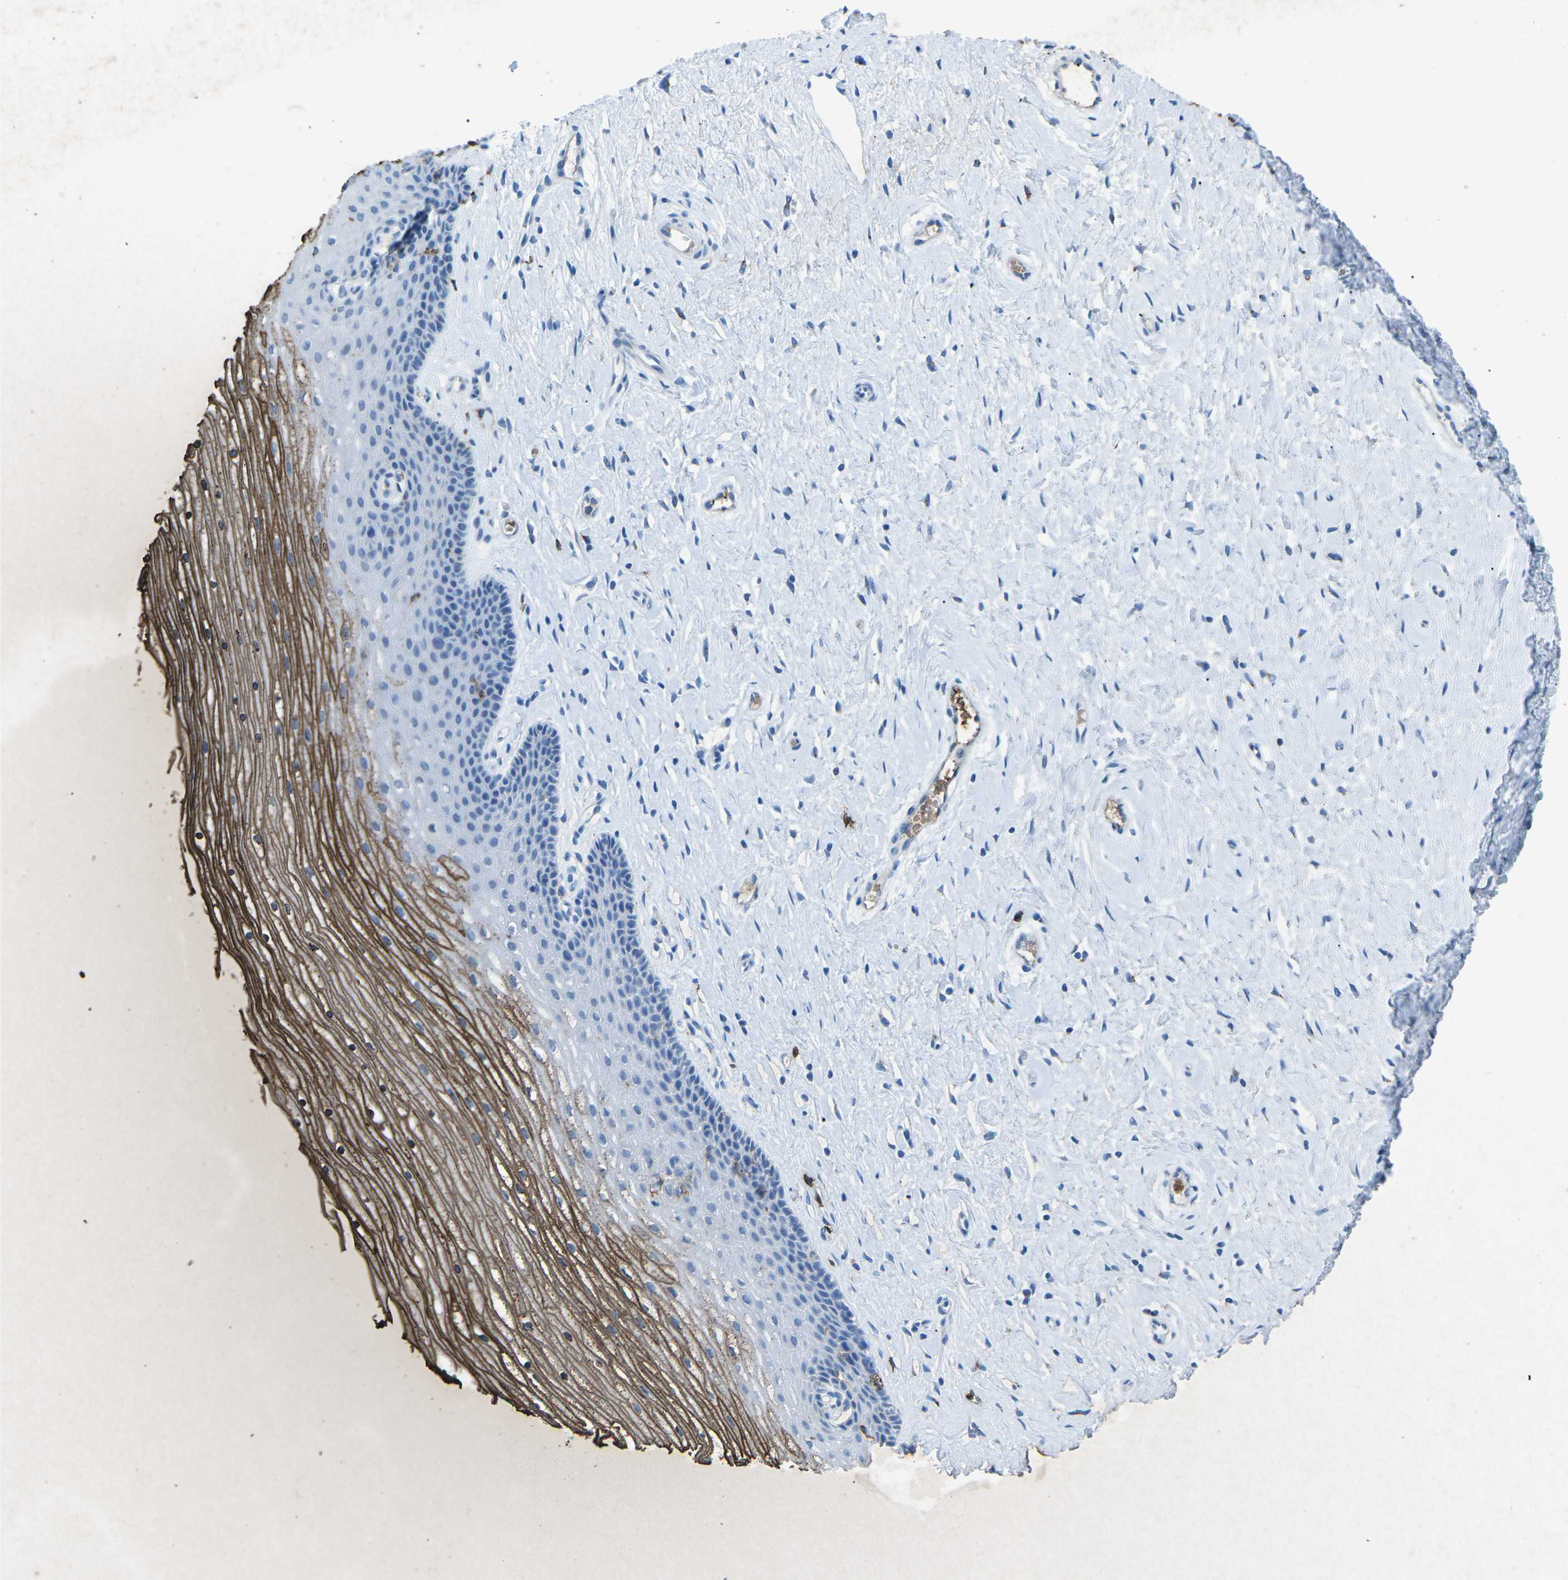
{"staining": {"intensity": "strong", "quantity": ">75%", "location": "cytoplasmic/membranous"}, "tissue": "cervix", "cell_type": "Glandular cells", "image_type": "normal", "snomed": [{"axis": "morphology", "description": "Normal tissue, NOS"}, {"axis": "topography", "description": "Cervix"}], "caption": "Glandular cells demonstrate high levels of strong cytoplasmic/membranous staining in about >75% of cells in normal human cervix.", "gene": "CTAGE1", "patient": {"sex": "female", "age": 39}}